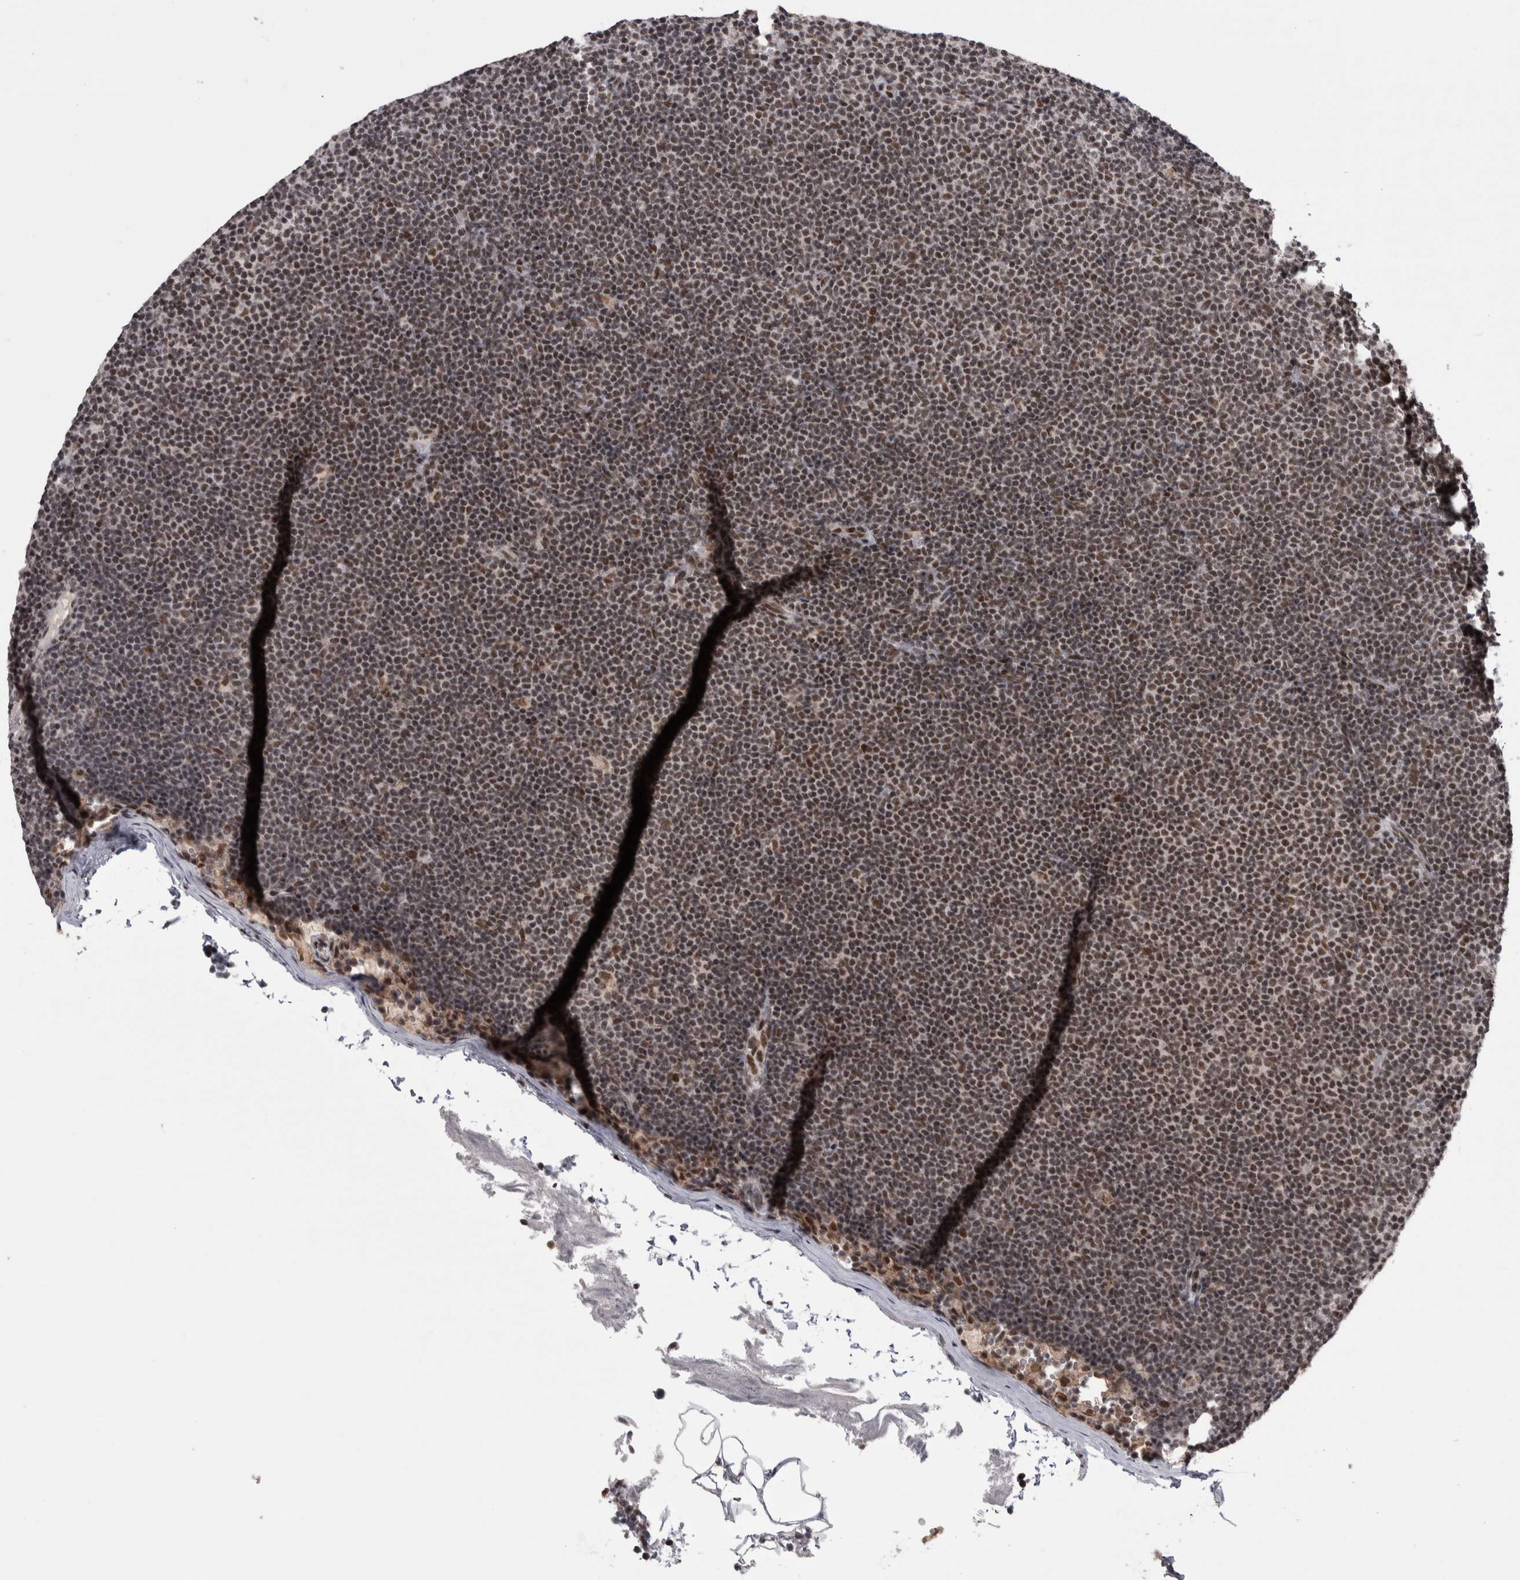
{"staining": {"intensity": "moderate", "quantity": ">75%", "location": "nuclear"}, "tissue": "lymphoma", "cell_type": "Tumor cells", "image_type": "cancer", "snomed": [{"axis": "morphology", "description": "Malignant lymphoma, non-Hodgkin's type, Low grade"}, {"axis": "topography", "description": "Lymph node"}], "caption": "Lymphoma stained with DAB immunohistochemistry reveals medium levels of moderate nuclear positivity in approximately >75% of tumor cells.", "gene": "DMTF1", "patient": {"sex": "female", "age": 53}}